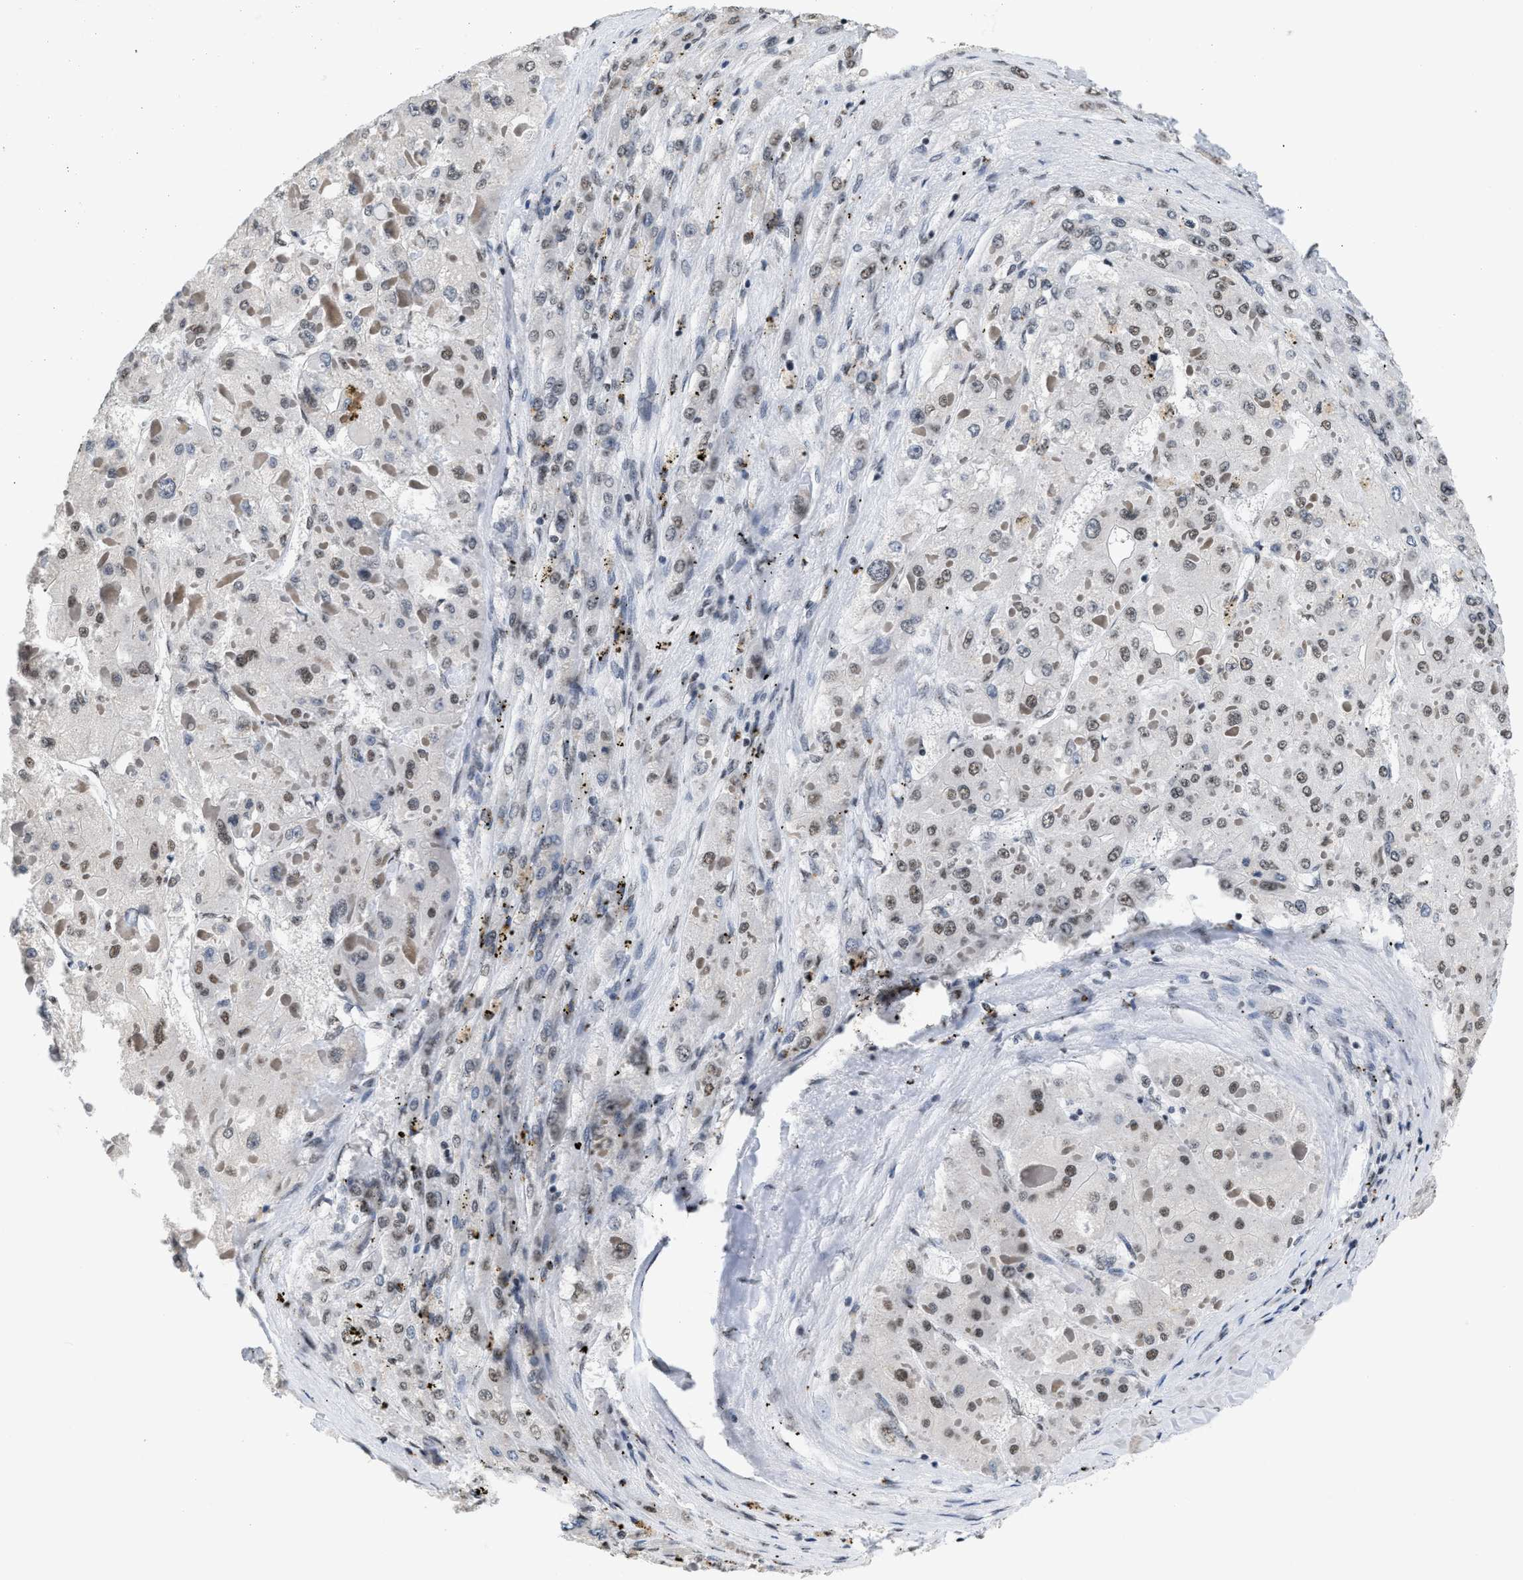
{"staining": {"intensity": "weak", "quantity": "<25%", "location": "nuclear"}, "tissue": "liver cancer", "cell_type": "Tumor cells", "image_type": "cancer", "snomed": [{"axis": "morphology", "description": "Carcinoma, Hepatocellular, NOS"}, {"axis": "topography", "description": "Liver"}], "caption": "IHC of liver cancer exhibits no positivity in tumor cells.", "gene": "RAF1", "patient": {"sex": "female", "age": 73}}